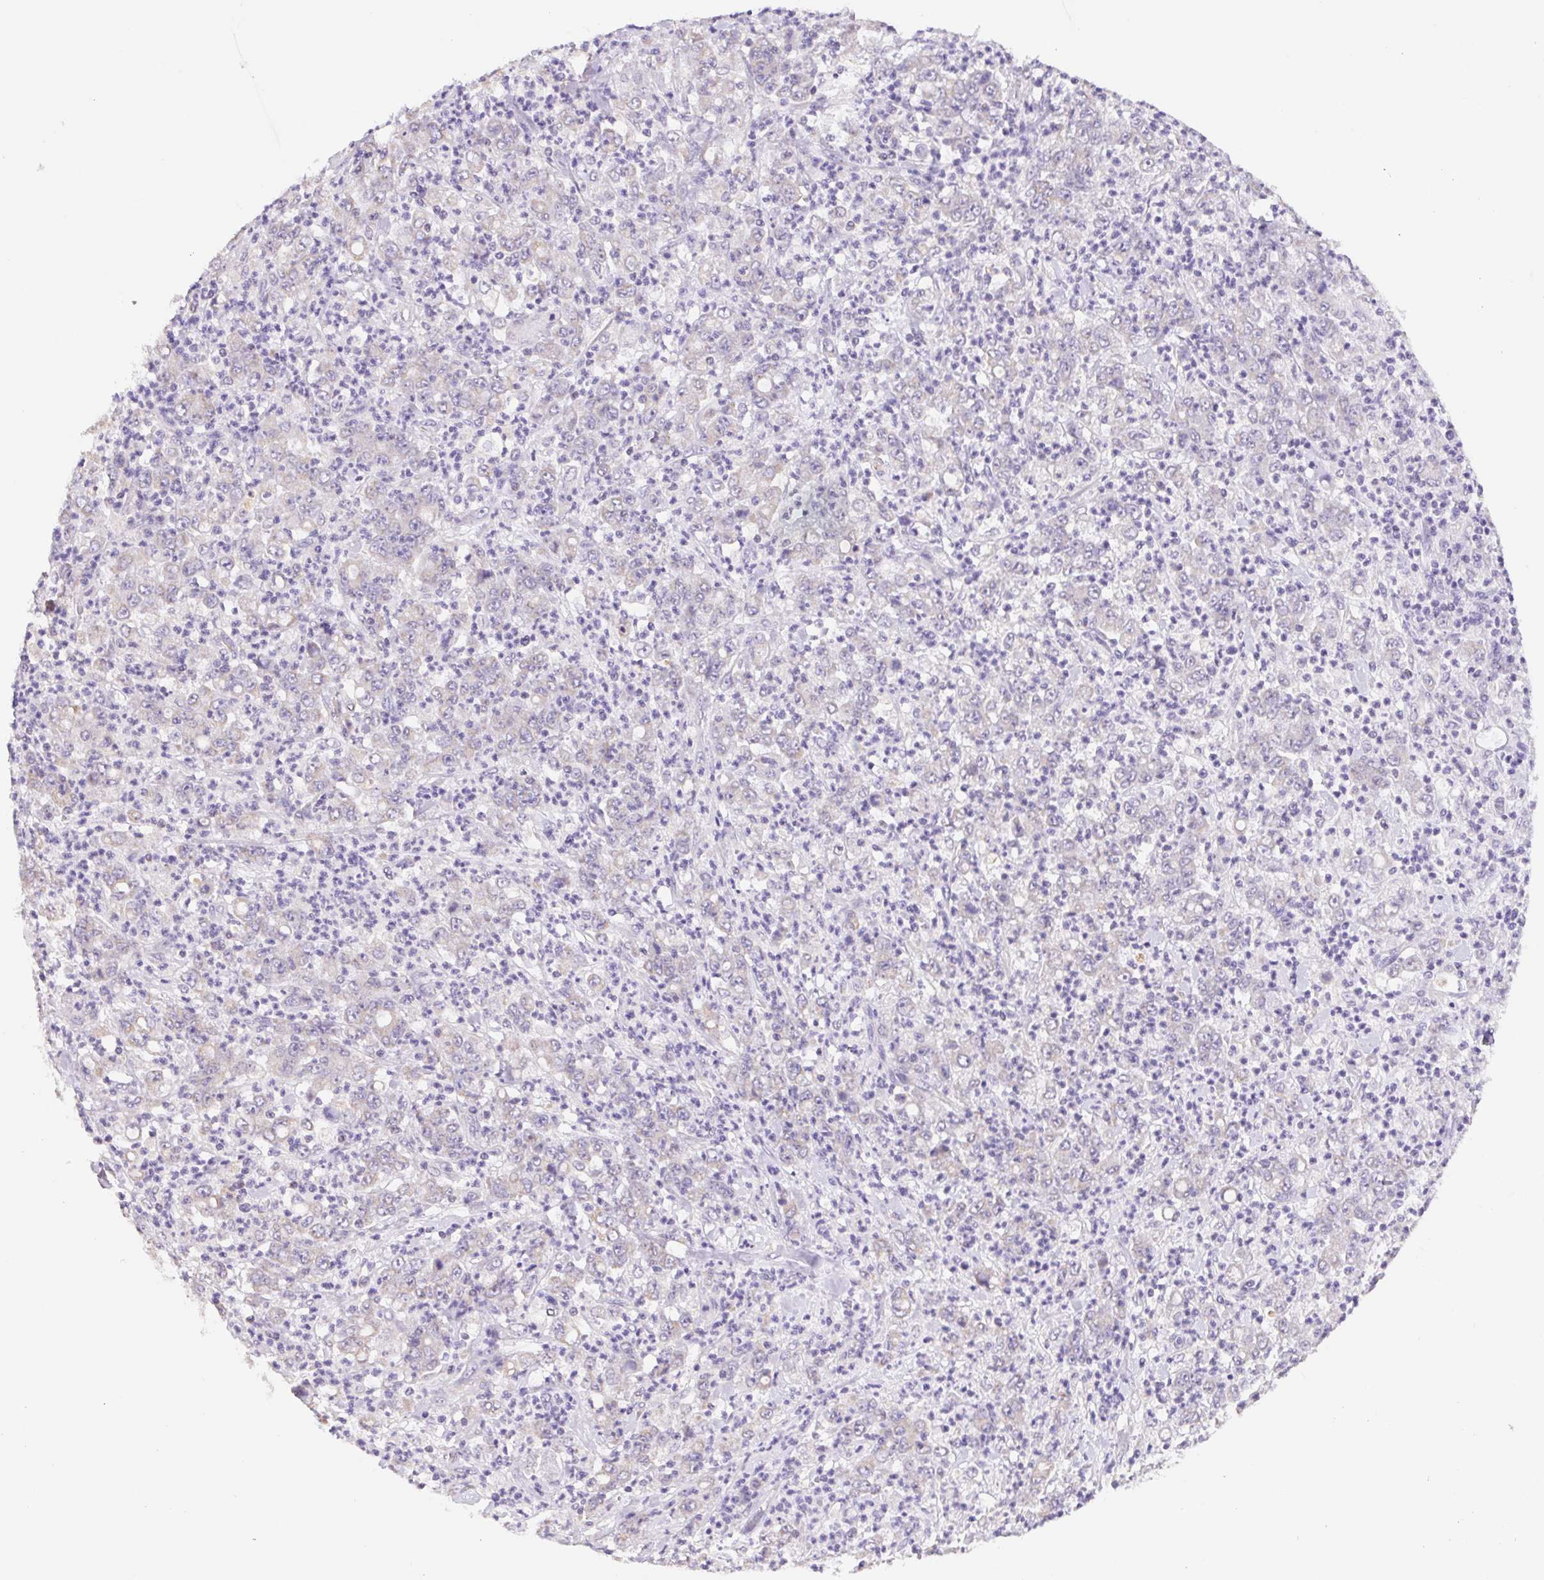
{"staining": {"intensity": "weak", "quantity": "<25%", "location": "cytoplasmic/membranous"}, "tissue": "stomach cancer", "cell_type": "Tumor cells", "image_type": "cancer", "snomed": [{"axis": "morphology", "description": "Adenocarcinoma, NOS"}, {"axis": "topography", "description": "Stomach, lower"}], "caption": "This micrograph is of stomach cancer (adenocarcinoma) stained with IHC to label a protein in brown with the nuclei are counter-stained blue. There is no staining in tumor cells. The staining is performed using DAB brown chromogen with nuclei counter-stained in using hematoxylin.", "gene": "FKBP6", "patient": {"sex": "female", "age": 71}}